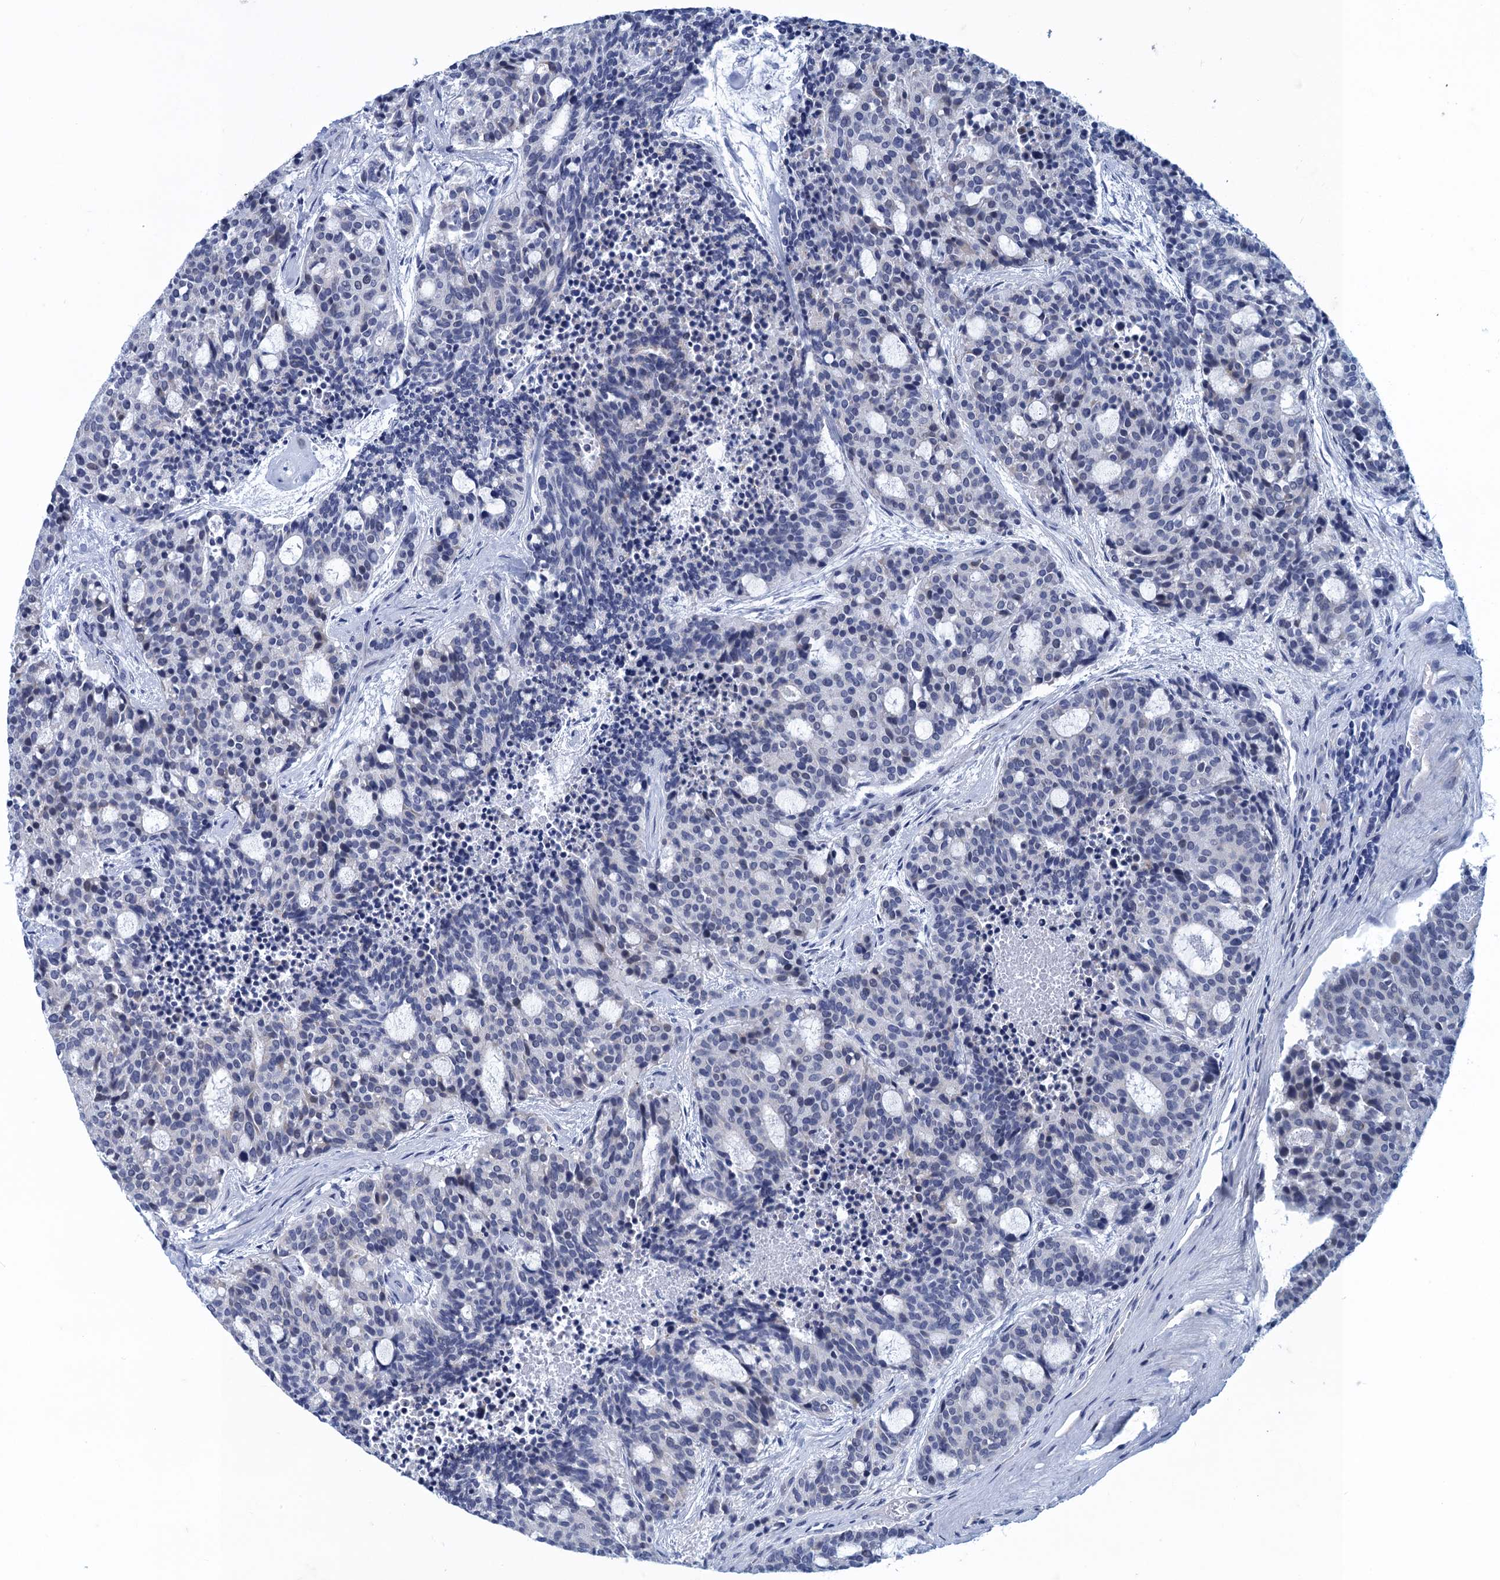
{"staining": {"intensity": "negative", "quantity": "none", "location": "none"}, "tissue": "carcinoid", "cell_type": "Tumor cells", "image_type": "cancer", "snomed": [{"axis": "morphology", "description": "Carcinoid, malignant, NOS"}, {"axis": "topography", "description": "Pancreas"}], "caption": "Tumor cells show no significant protein staining in carcinoid.", "gene": "GINS3", "patient": {"sex": "female", "age": 54}}